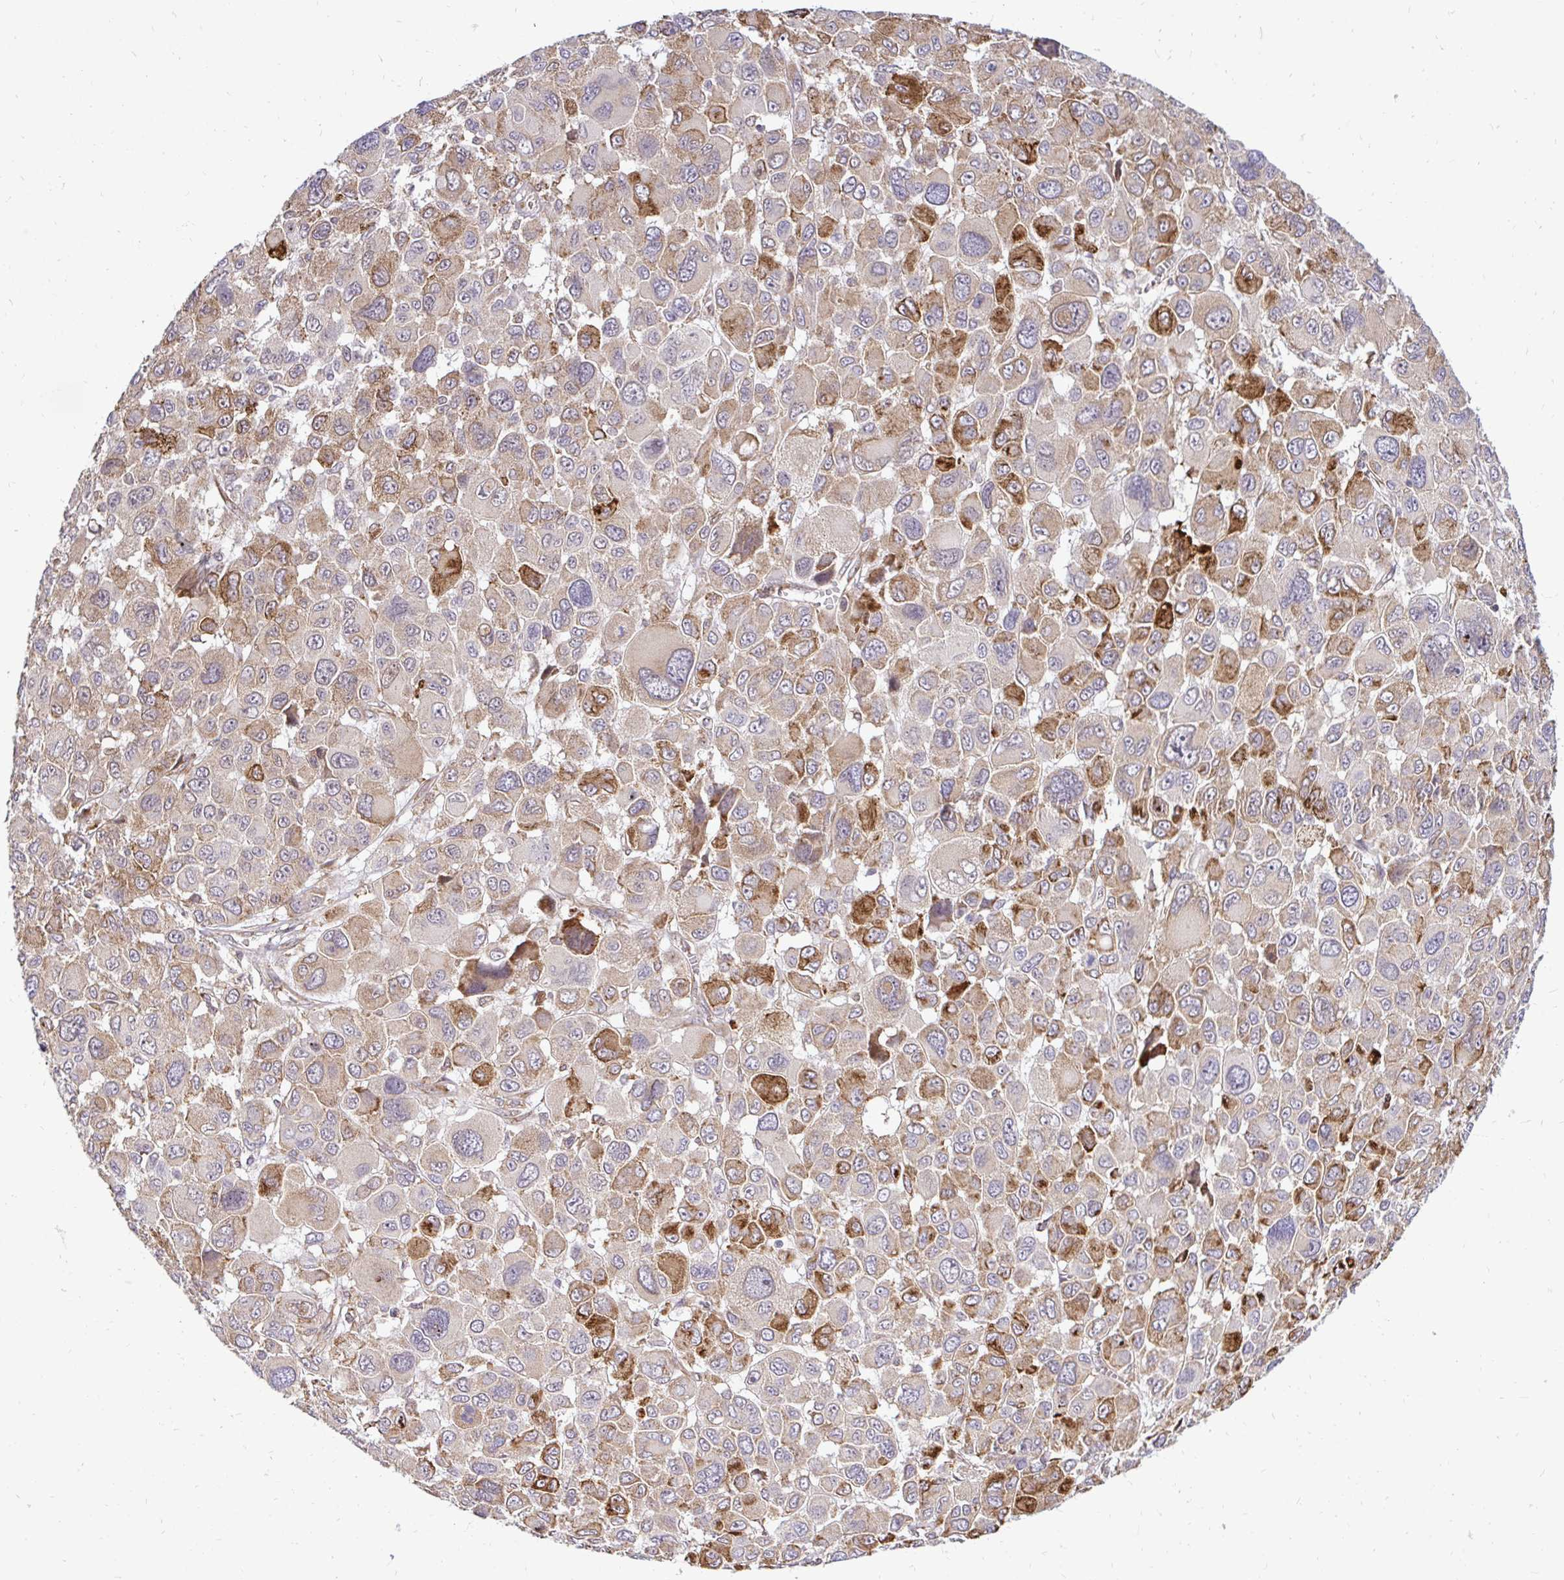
{"staining": {"intensity": "moderate", "quantity": "25%-75%", "location": "cytoplasmic/membranous"}, "tissue": "melanoma", "cell_type": "Tumor cells", "image_type": "cancer", "snomed": [{"axis": "morphology", "description": "Malignant melanoma, NOS"}, {"axis": "topography", "description": "Skin"}], "caption": "A histopathology image of human melanoma stained for a protein reveals moderate cytoplasmic/membranous brown staining in tumor cells.", "gene": "NAALAD2", "patient": {"sex": "female", "age": 66}}